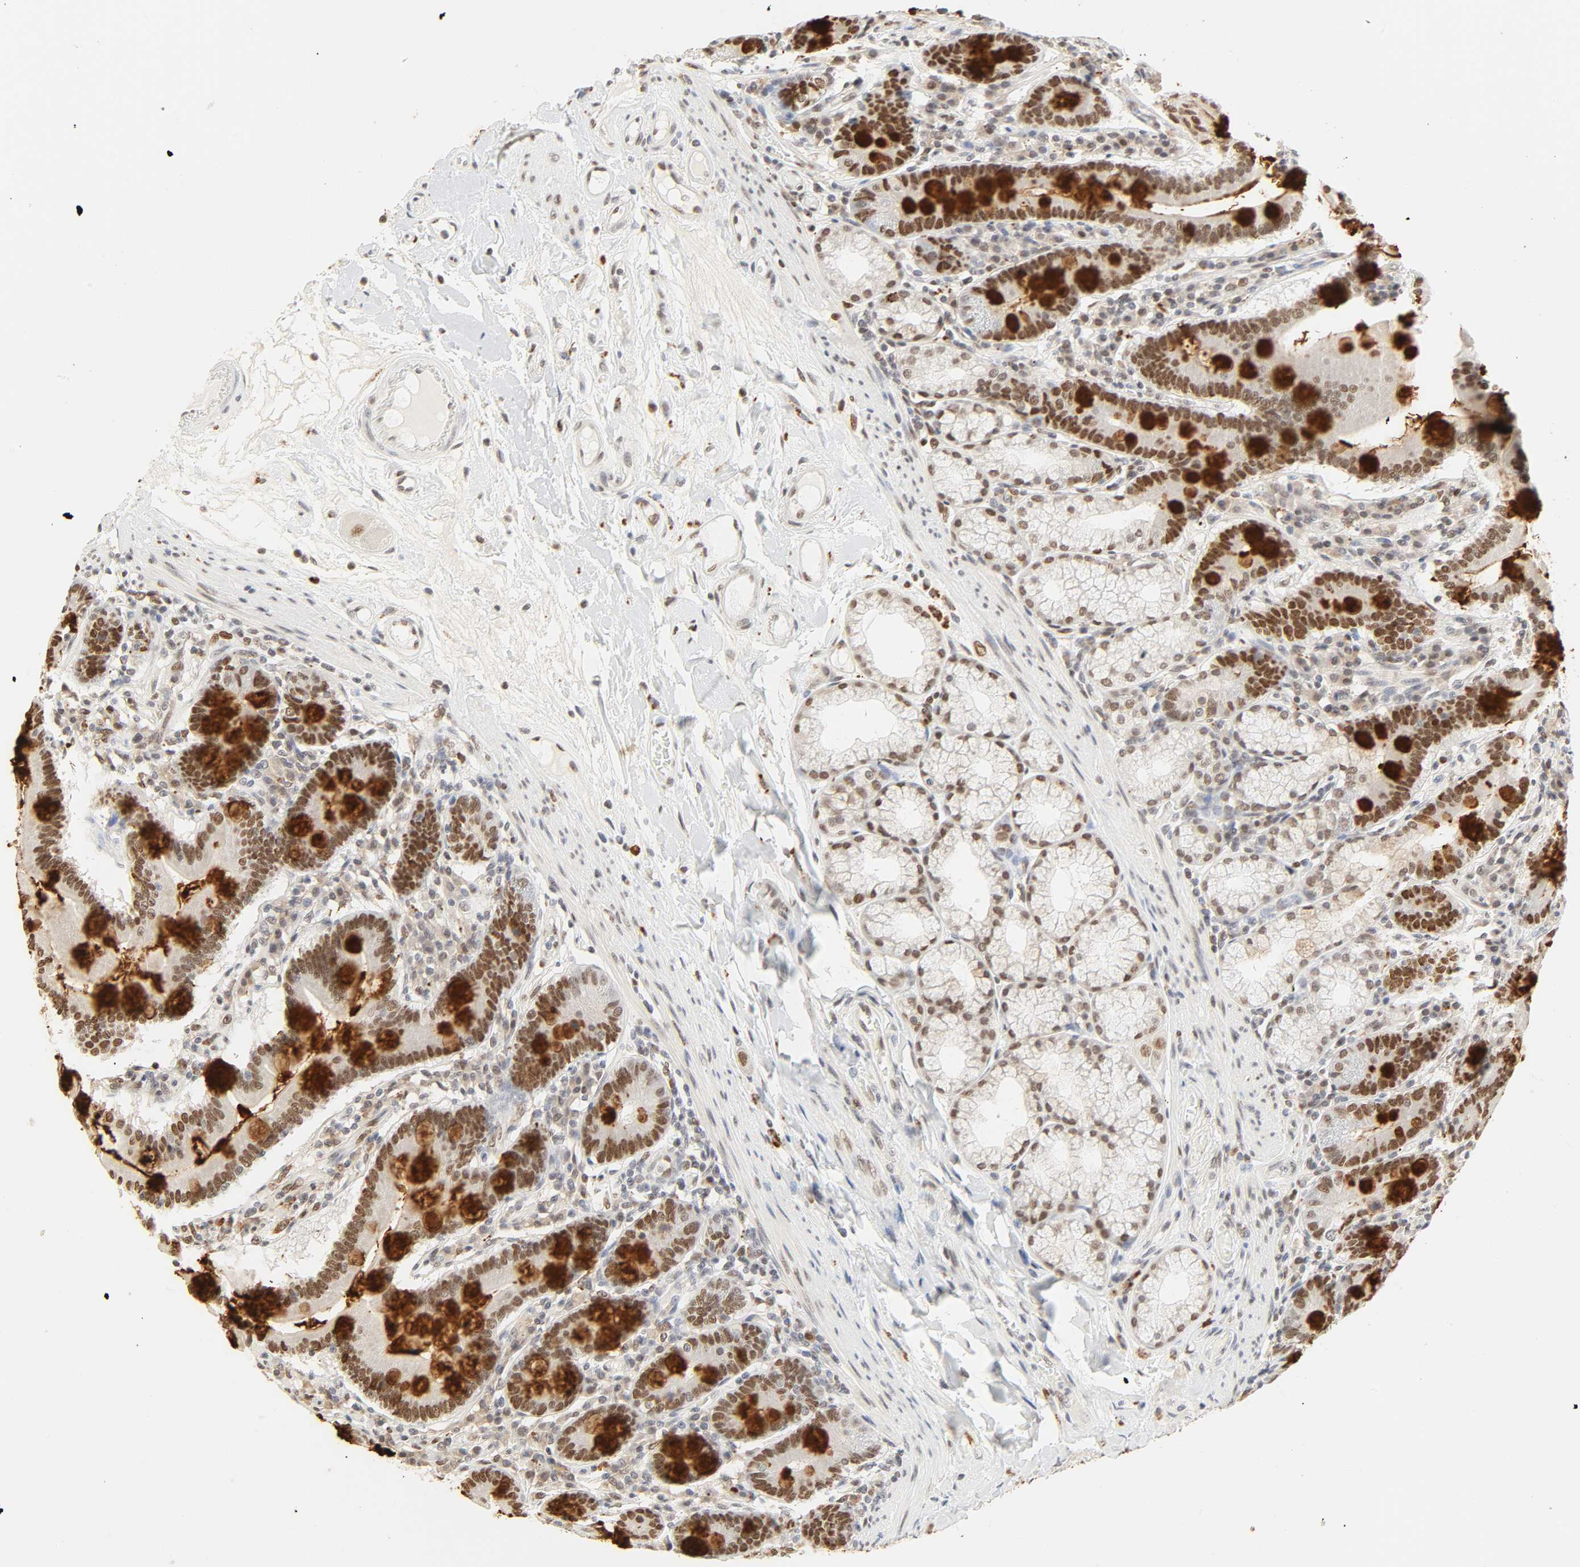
{"staining": {"intensity": "moderate", "quantity": ">75%", "location": "nuclear"}, "tissue": "duodenum", "cell_type": "Glandular cells", "image_type": "normal", "snomed": [{"axis": "morphology", "description": "Normal tissue, NOS"}, {"axis": "topography", "description": "Duodenum"}], "caption": "A brown stain shows moderate nuclear expression of a protein in glandular cells of normal duodenum. (DAB (3,3'-diaminobenzidine) = brown stain, brightfield microscopy at high magnification).", "gene": "DAZAP1", "patient": {"sex": "female", "age": 64}}